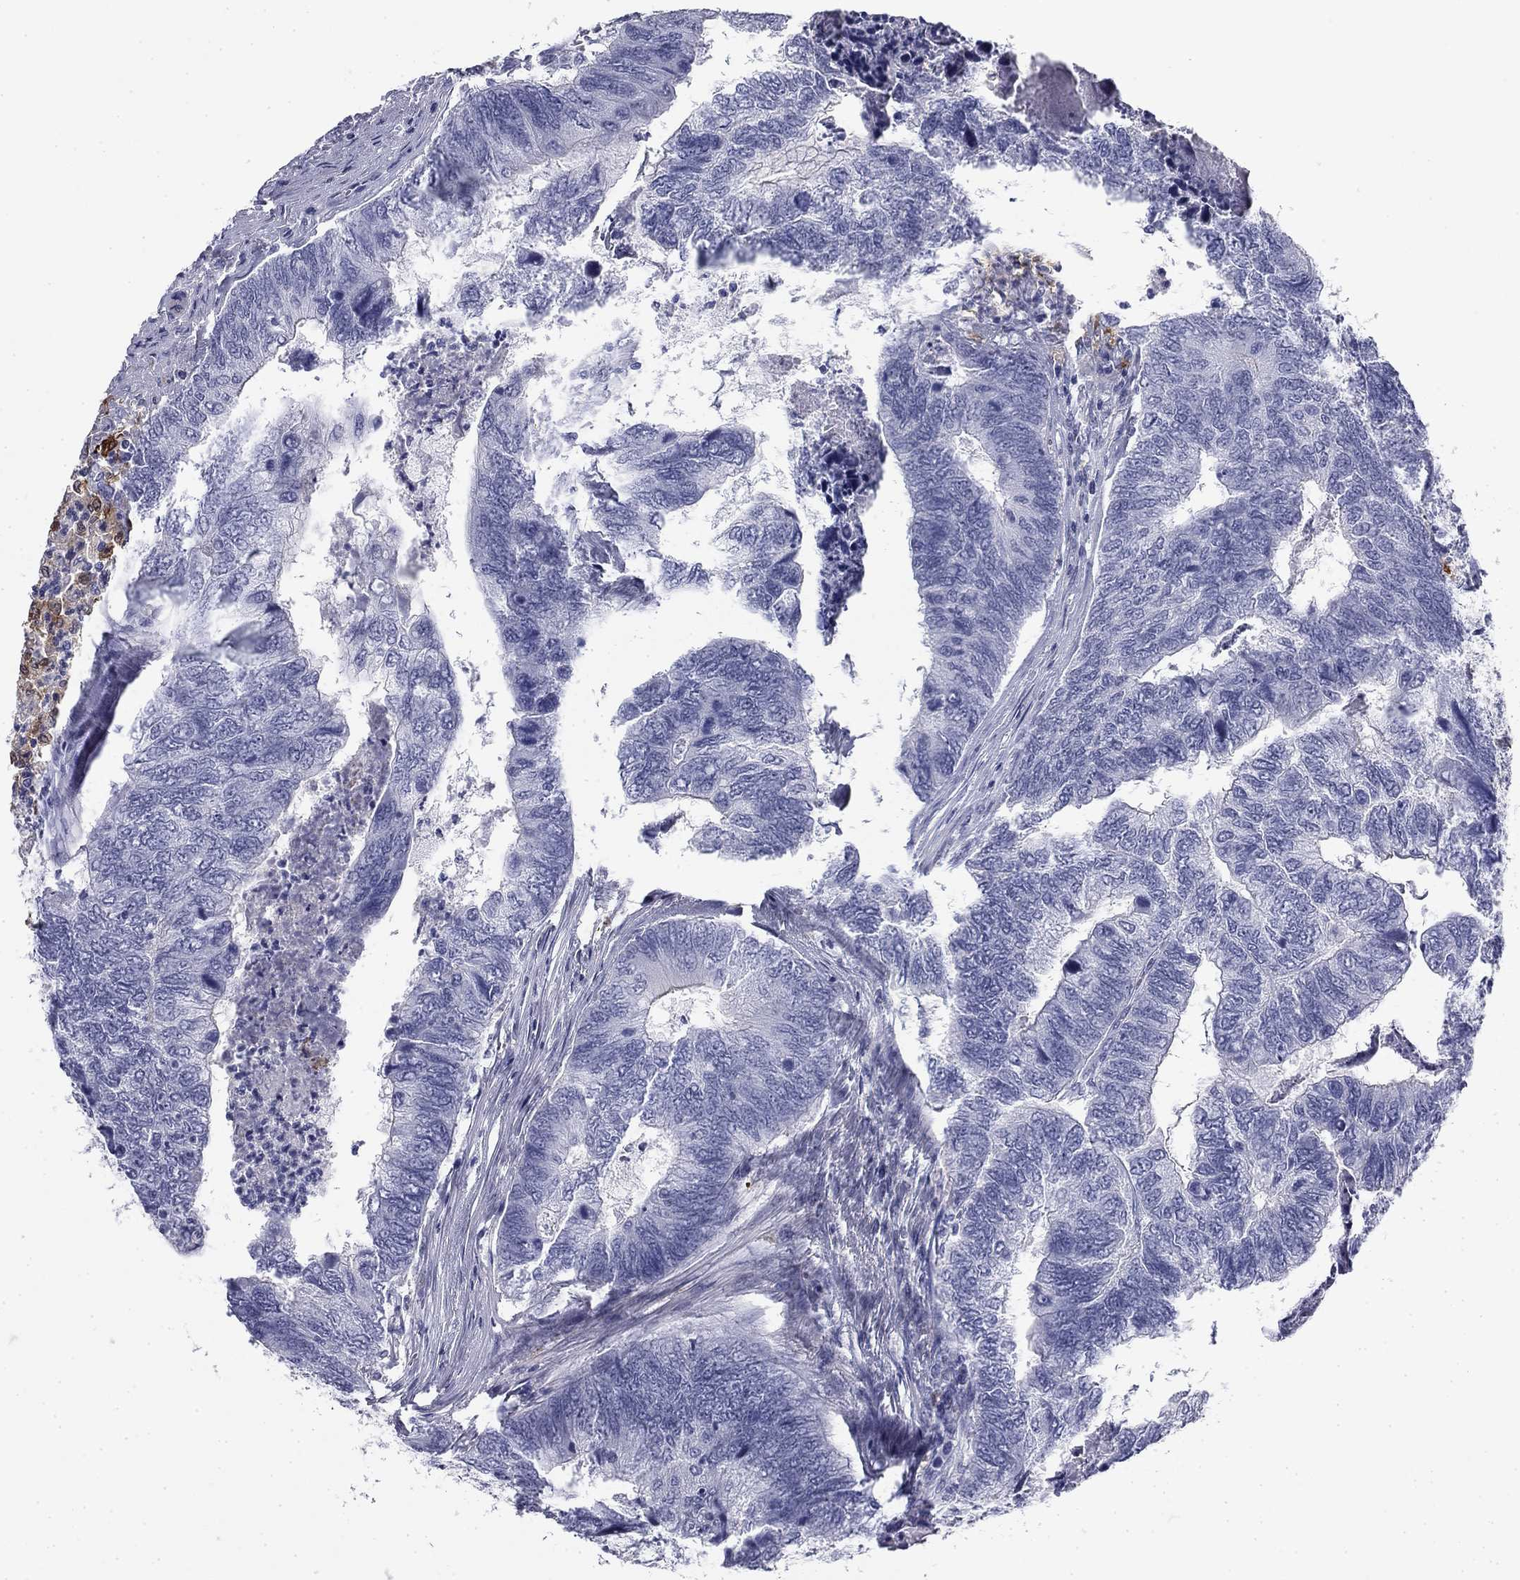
{"staining": {"intensity": "negative", "quantity": "none", "location": "none"}, "tissue": "colorectal cancer", "cell_type": "Tumor cells", "image_type": "cancer", "snomed": [{"axis": "morphology", "description": "Adenocarcinoma, NOS"}, {"axis": "topography", "description": "Colon"}], "caption": "IHC photomicrograph of human colorectal adenocarcinoma stained for a protein (brown), which exhibits no expression in tumor cells.", "gene": "BCL2L14", "patient": {"sex": "female", "age": 67}}